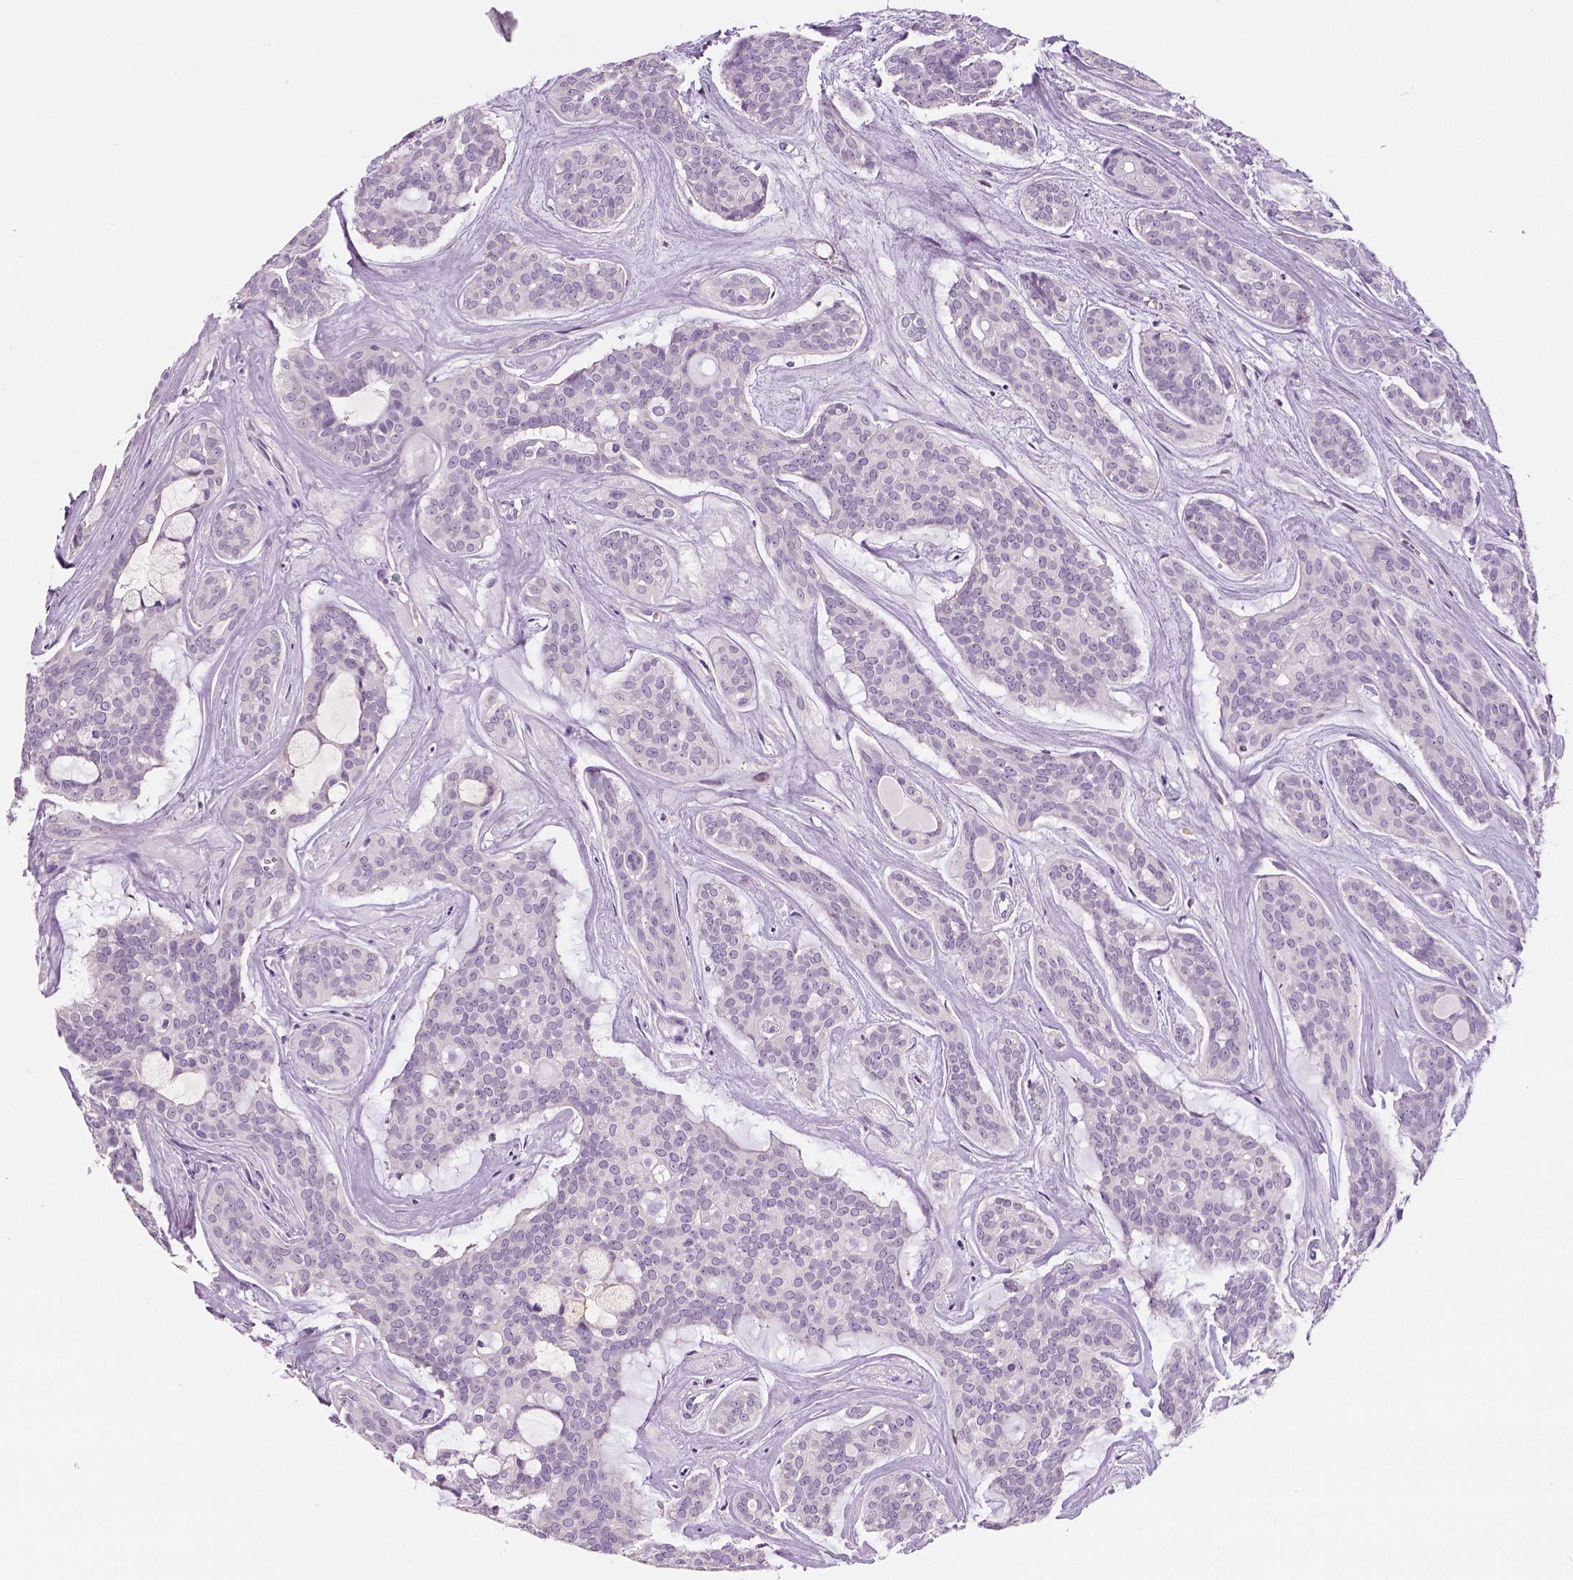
{"staining": {"intensity": "negative", "quantity": "none", "location": "none"}, "tissue": "head and neck cancer", "cell_type": "Tumor cells", "image_type": "cancer", "snomed": [{"axis": "morphology", "description": "Adenocarcinoma, NOS"}, {"axis": "topography", "description": "Head-Neck"}], "caption": "Immunohistochemical staining of head and neck cancer (adenocarcinoma) shows no significant positivity in tumor cells.", "gene": "NECAB2", "patient": {"sex": "male", "age": 66}}